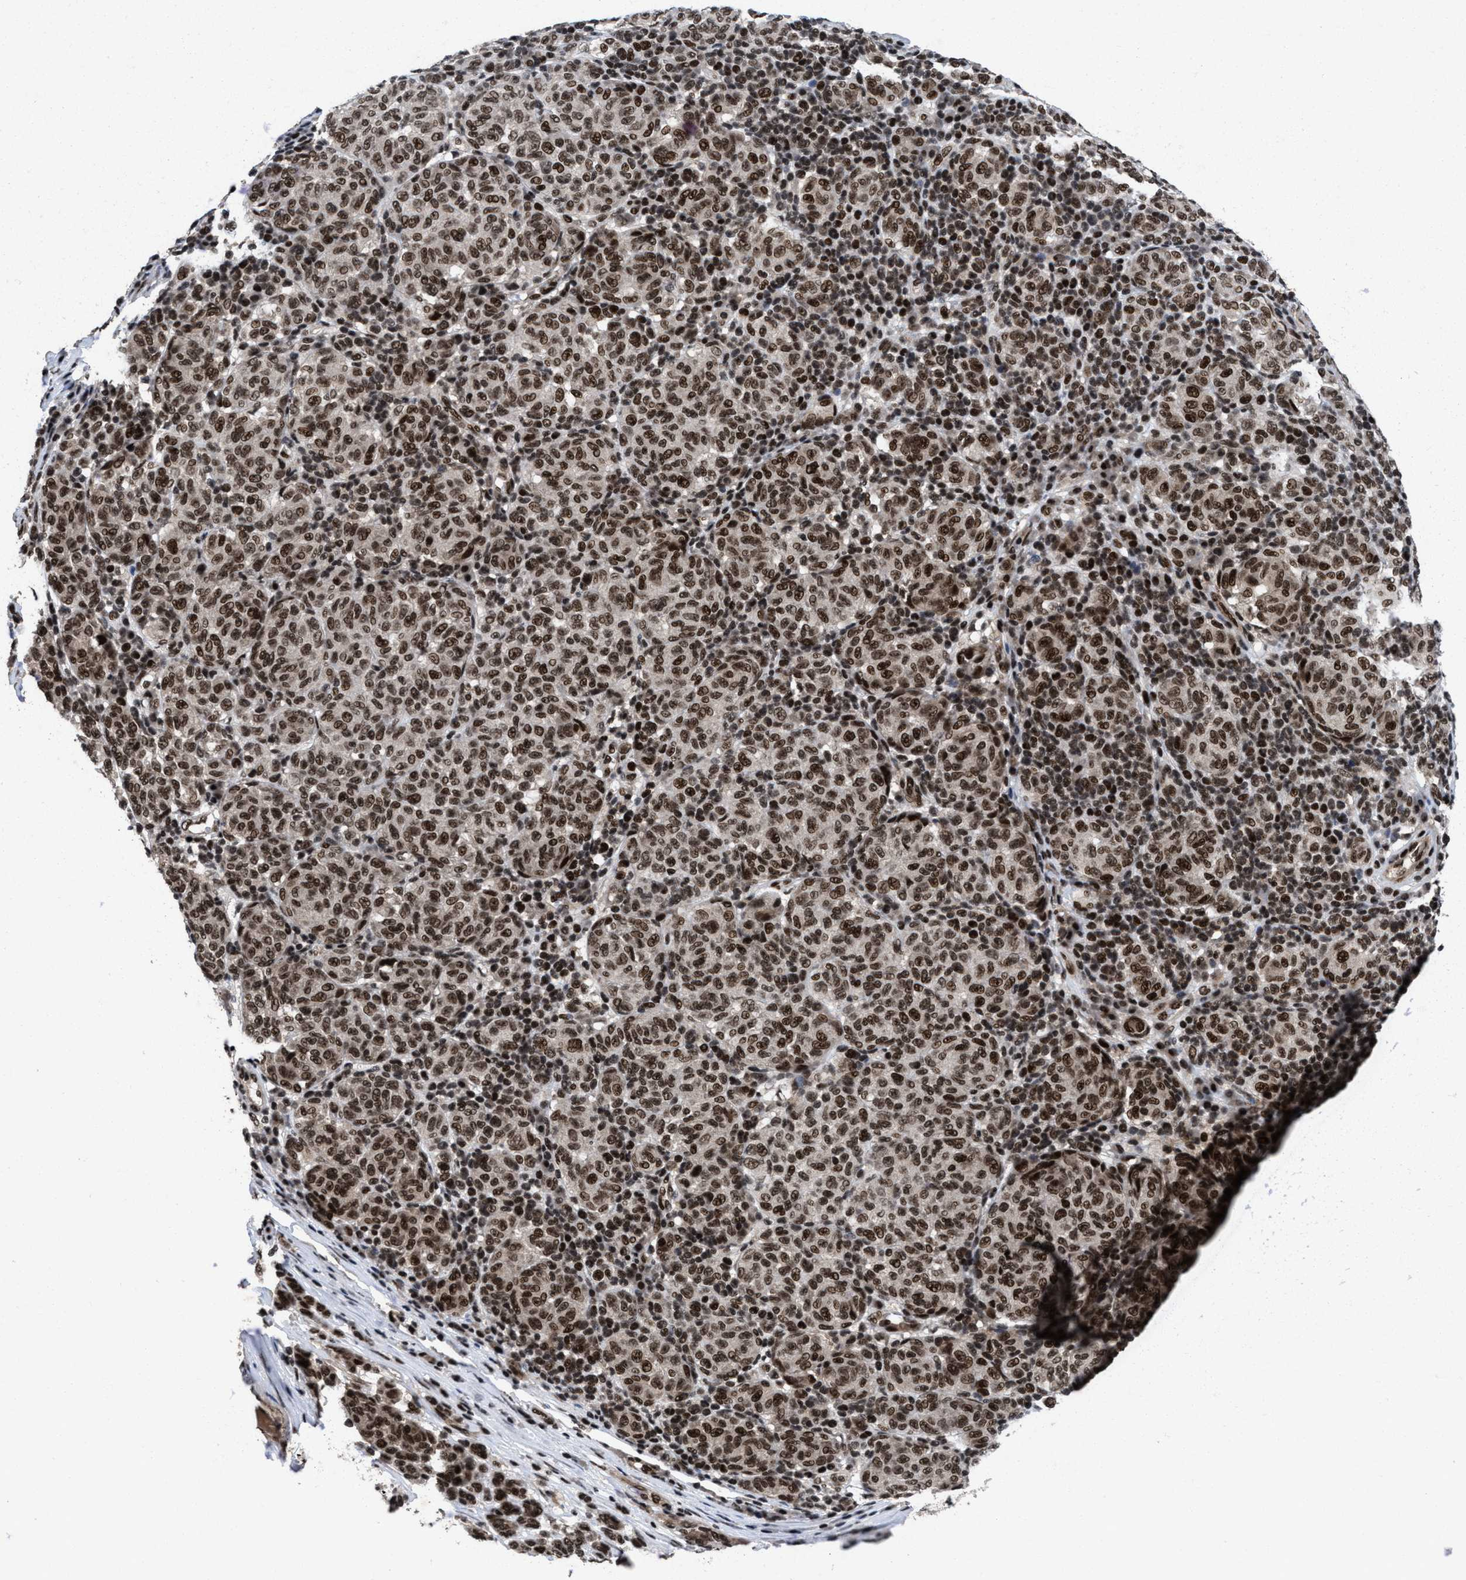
{"staining": {"intensity": "moderate", "quantity": ">75%", "location": "nuclear"}, "tissue": "melanoma", "cell_type": "Tumor cells", "image_type": "cancer", "snomed": [{"axis": "morphology", "description": "Malignant melanoma, NOS"}, {"axis": "topography", "description": "Skin"}], "caption": "Brown immunohistochemical staining in melanoma demonstrates moderate nuclear positivity in approximately >75% of tumor cells. The staining was performed using DAB, with brown indicating positive protein expression. Nuclei are stained blue with hematoxylin.", "gene": "WIZ", "patient": {"sex": "male", "age": 59}}